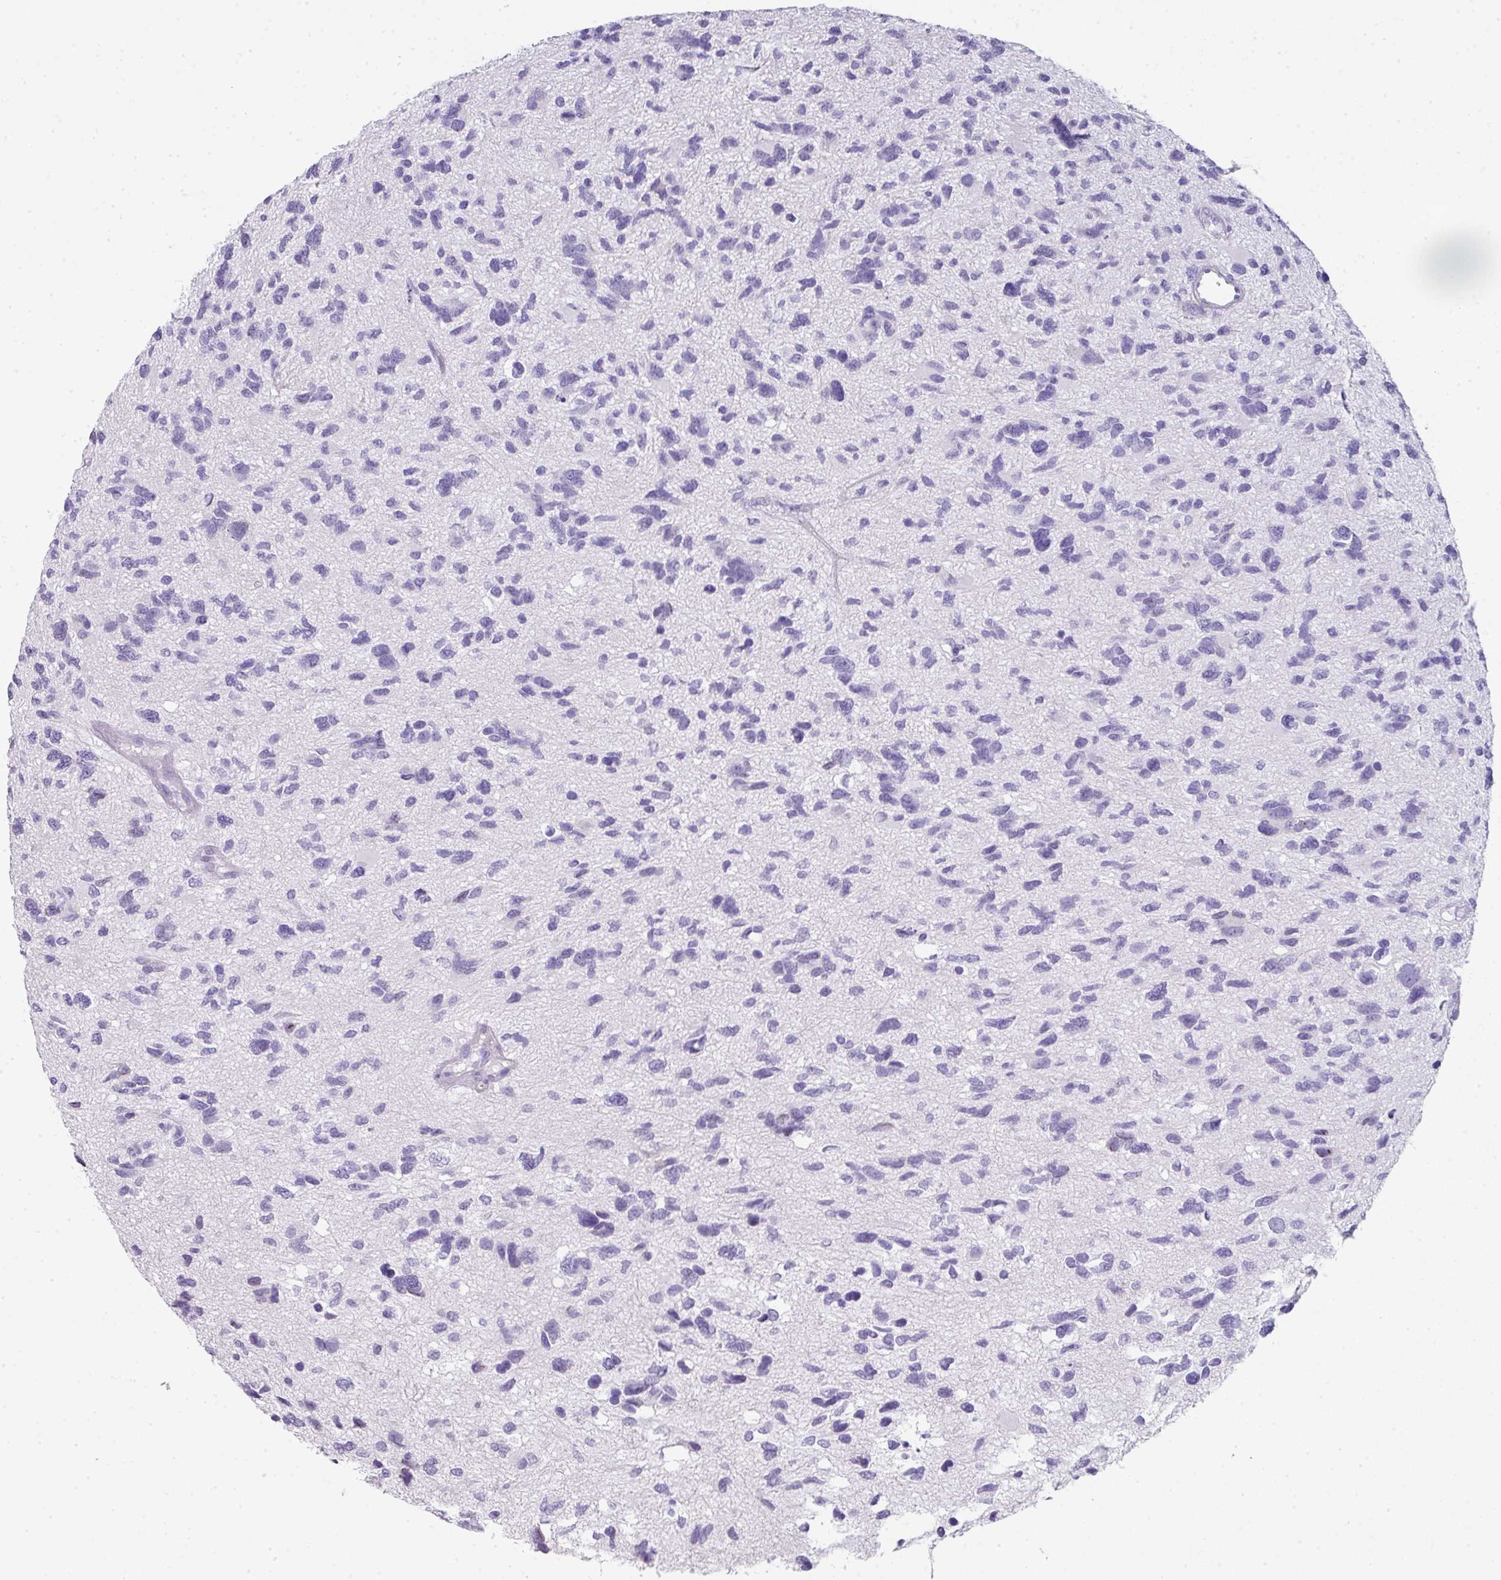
{"staining": {"intensity": "negative", "quantity": "none", "location": "none"}, "tissue": "glioma", "cell_type": "Tumor cells", "image_type": "cancer", "snomed": [{"axis": "morphology", "description": "Glioma, malignant, High grade"}, {"axis": "topography", "description": "Brain"}], "caption": "Image shows no protein staining in tumor cells of glioma tissue.", "gene": "GLI4", "patient": {"sex": "female", "age": 11}}